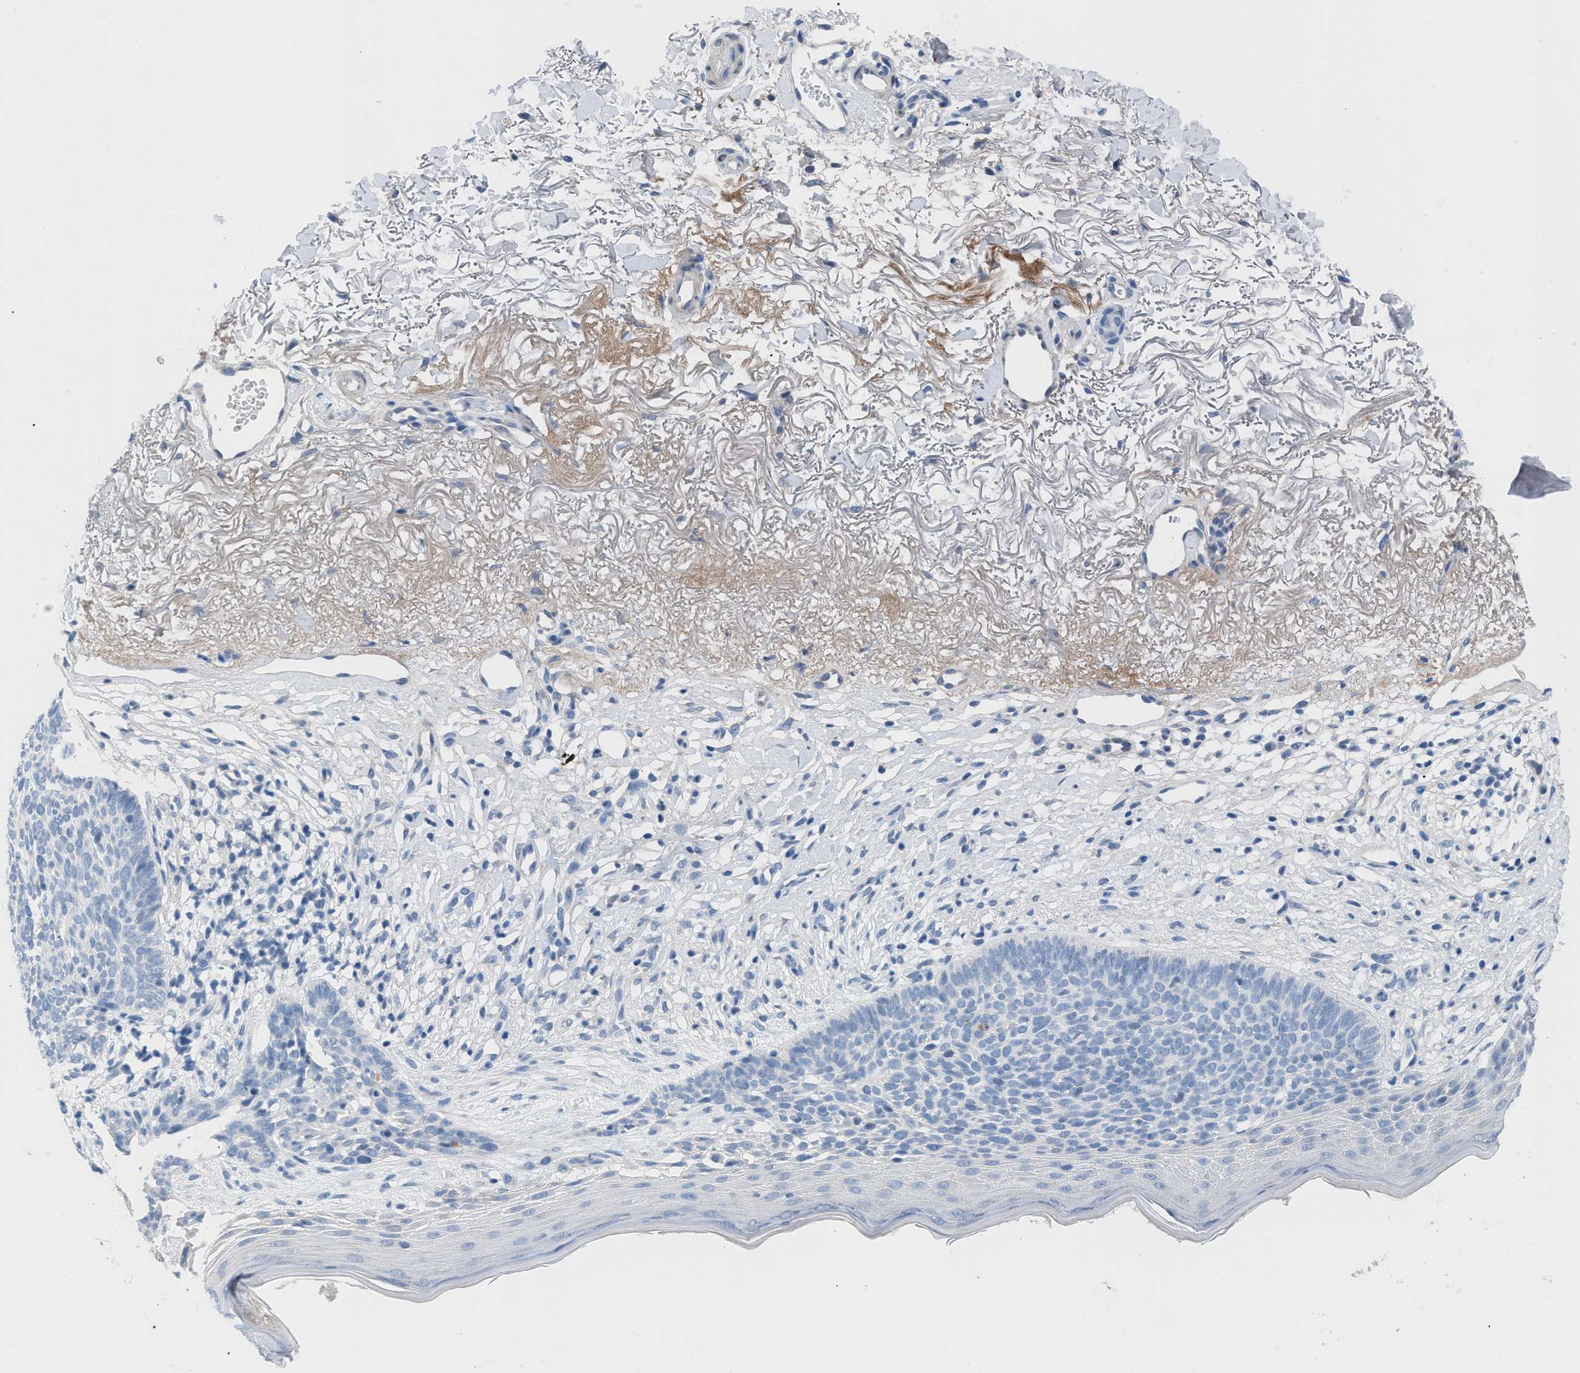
{"staining": {"intensity": "negative", "quantity": "none", "location": "none"}, "tissue": "skin cancer", "cell_type": "Tumor cells", "image_type": "cancer", "snomed": [{"axis": "morphology", "description": "Normal tissue, NOS"}, {"axis": "morphology", "description": "Basal cell carcinoma"}, {"axis": "topography", "description": "Skin"}], "caption": "Micrograph shows no significant protein positivity in tumor cells of skin basal cell carcinoma.", "gene": "HPX", "patient": {"sex": "female", "age": 70}}